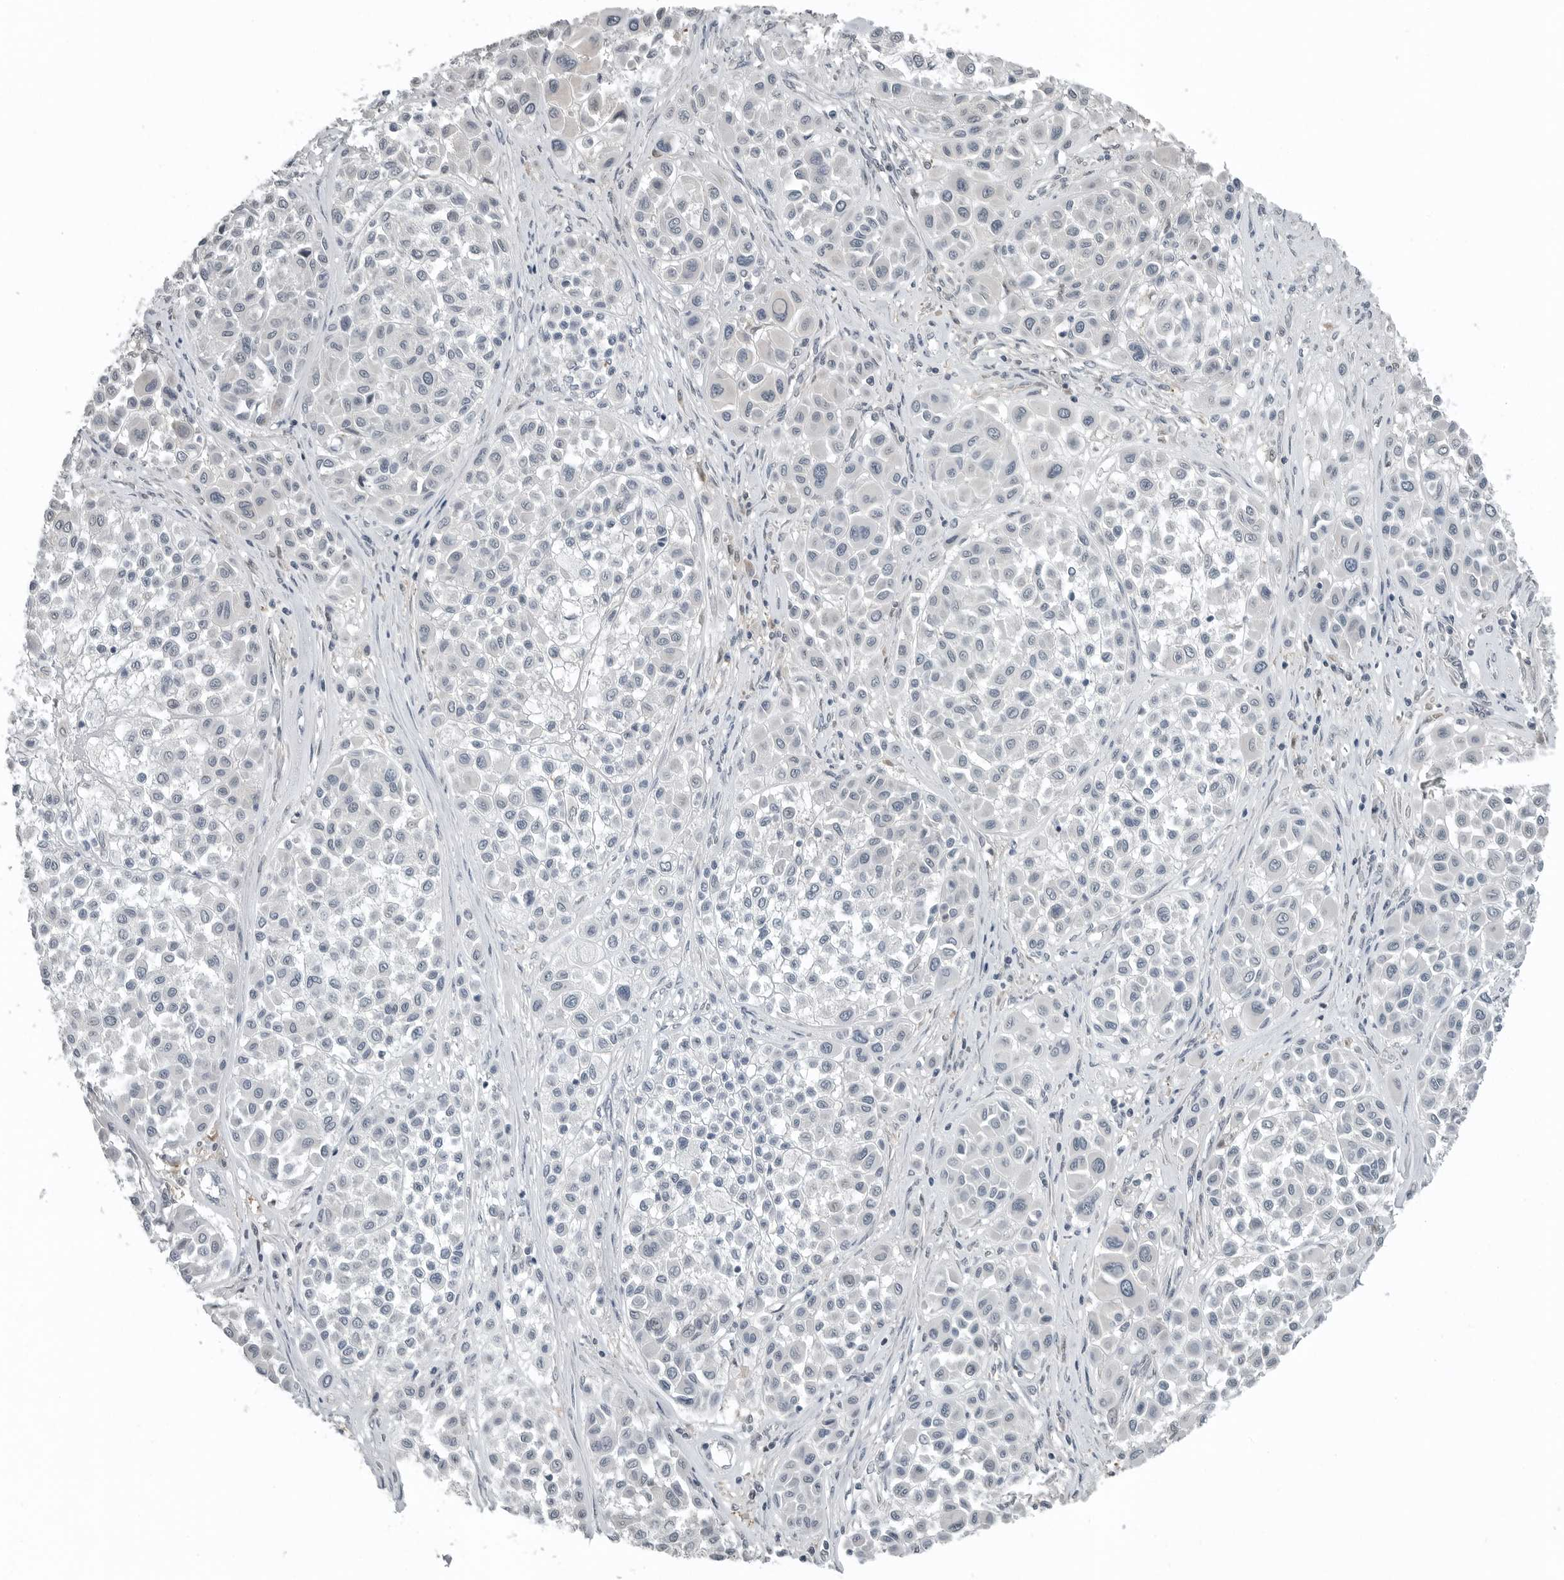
{"staining": {"intensity": "negative", "quantity": "none", "location": "none"}, "tissue": "melanoma", "cell_type": "Tumor cells", "image_type": "cancer", "snomed": [{"axis": "morphology", "description": "Malignant melanoma, Metastatic site"}, {"axis": "topography", "description": "Soft tissue"}], "caption": "This is a photomicrograph of IHC staining of melanoma, which shows no expression in tumor cells.", "gene": "KYAT1", "patient": {"sex": "male", "age": 41}}